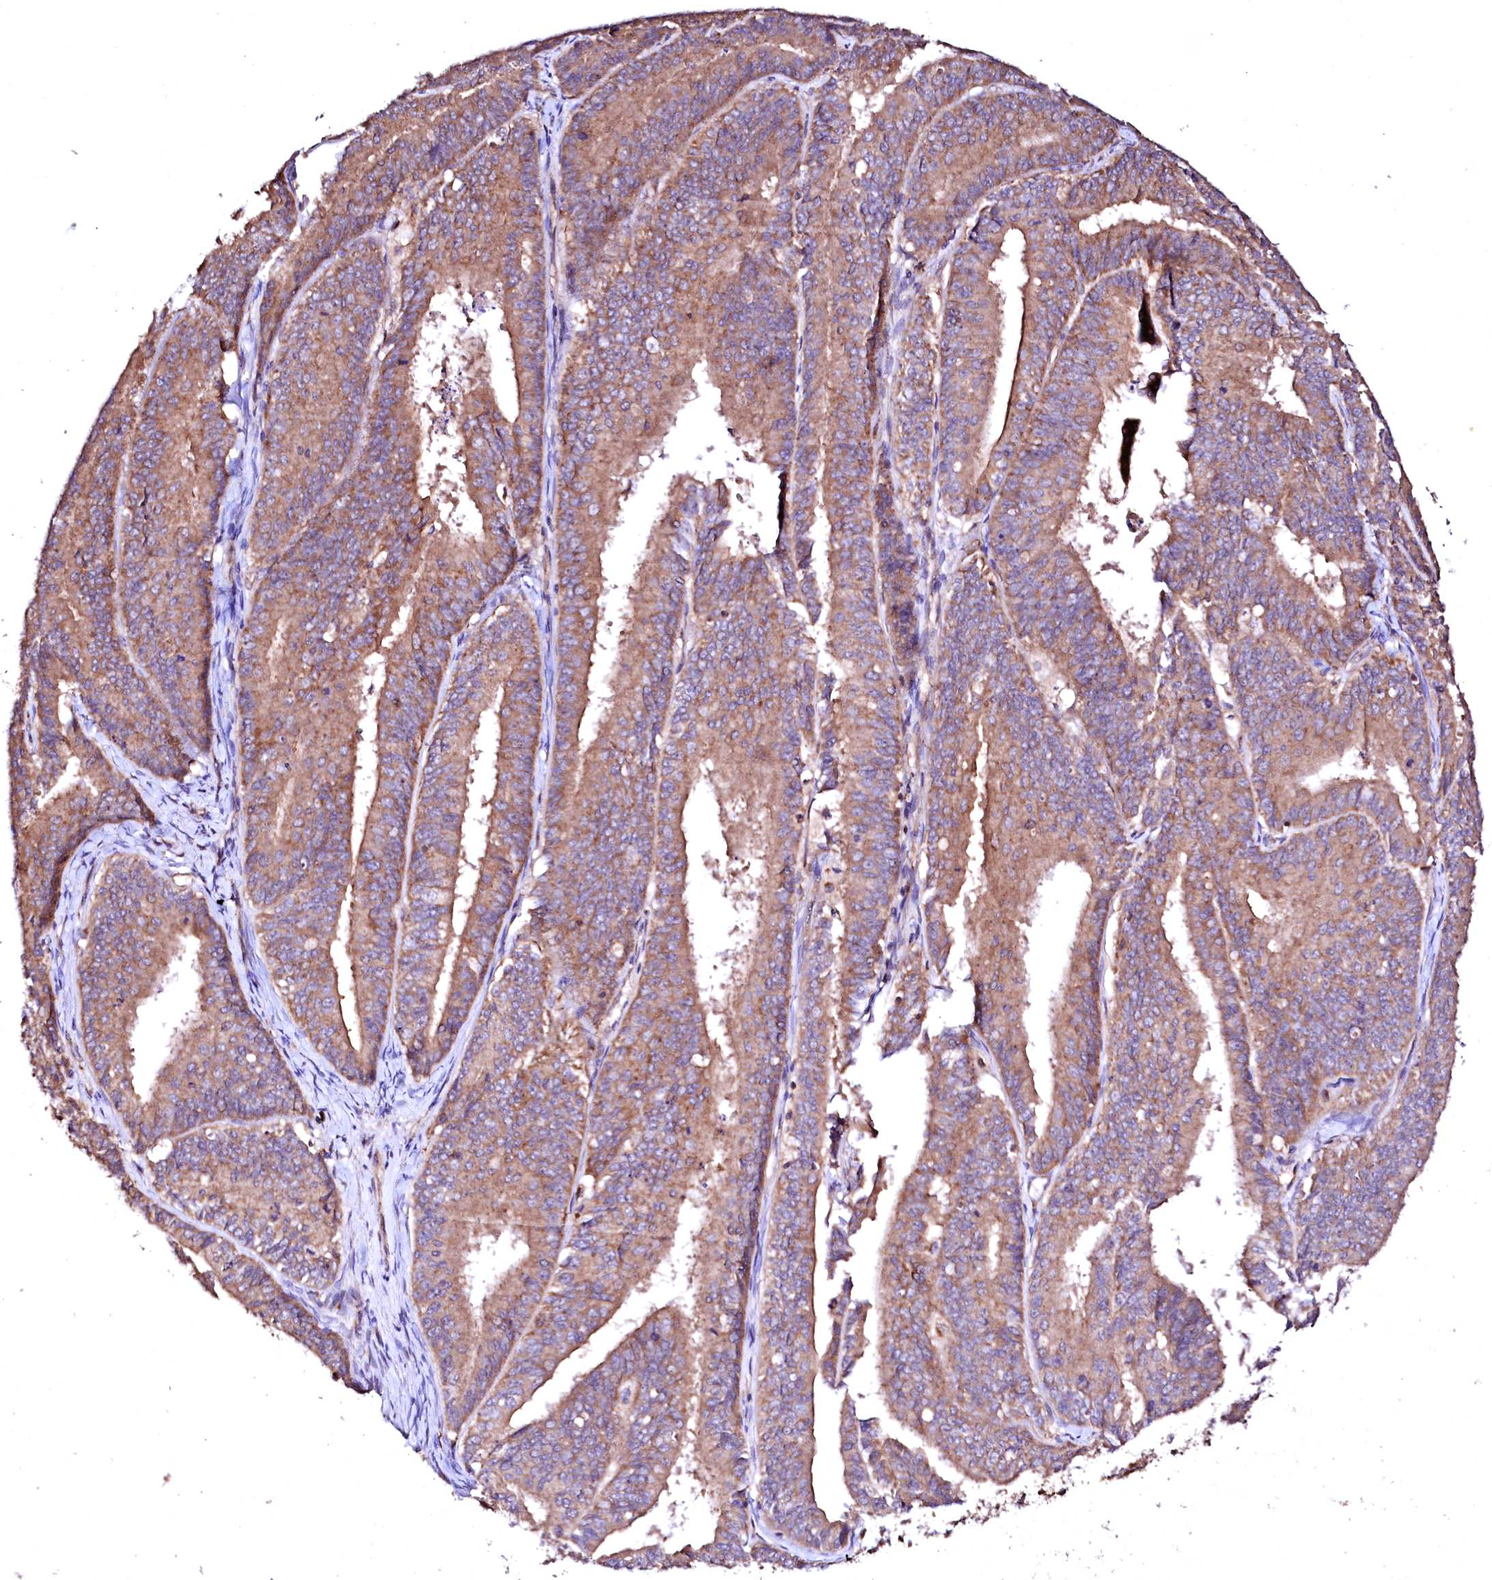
{"staining": {"intensity": "moderate", "quantity": ">75%", "location": "cytoplasmic/membranous"}, "tissue": "endometrial cancer", "cell_type": "Tumor cells", "image_type": "cancer", "snomed": [{"axis": "morphology", "description": "Adenocarcinoma, NOS"}, {"axis": "topography", "description": "Endometrium"}], "caption": "Adenocarcinoma (endometrial) tissue exhibits moderate cytoplasmic/membranous expression in approximately >75% of tumor cells", "gene": "ST3GAL1", "patient": {"sex": "female", "age": 73}}